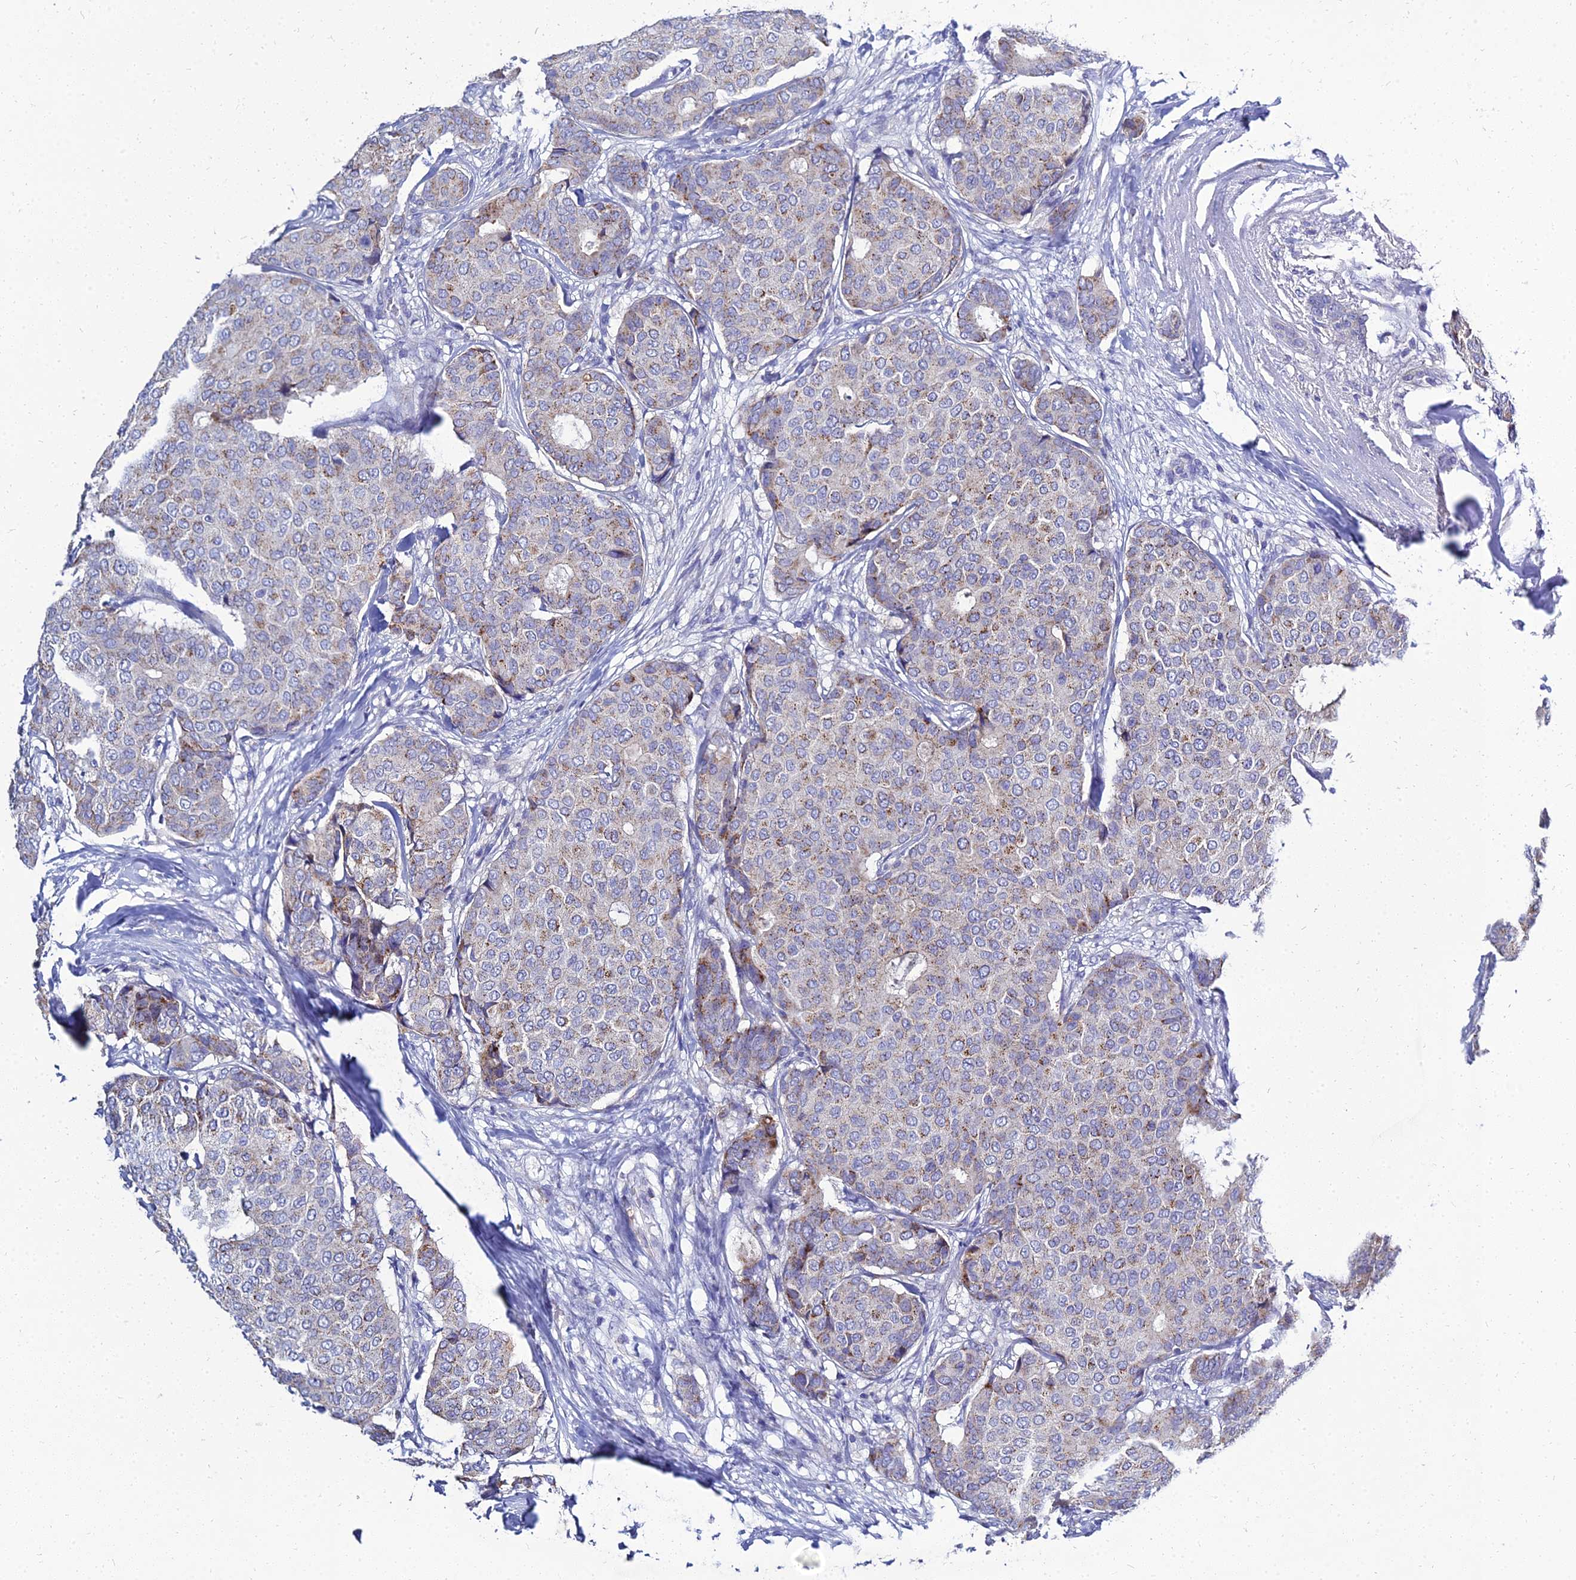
{"staining": {"intensity": "weak", "quantity": "25%-75%", "location": "cytoplasmic/membranous"}, "tissue": "breast cancer", "cell_type": "Tumor cells", "image_type": "cancer", "snomed": [{"axis": "morphology", "description": "Duct carcinoma"}, {"axis": "topography", "description": "Breast"}], "caption": "The photomicrograph displays immunohistochemical staining of breast cancer (intraductal carcinoma). There is weak cytoplasmic/membranous expression is appreciated in about 25%-75% of tumor cells.", "gene": "NPY", "patient": {"sex": "female", "age": 75}}